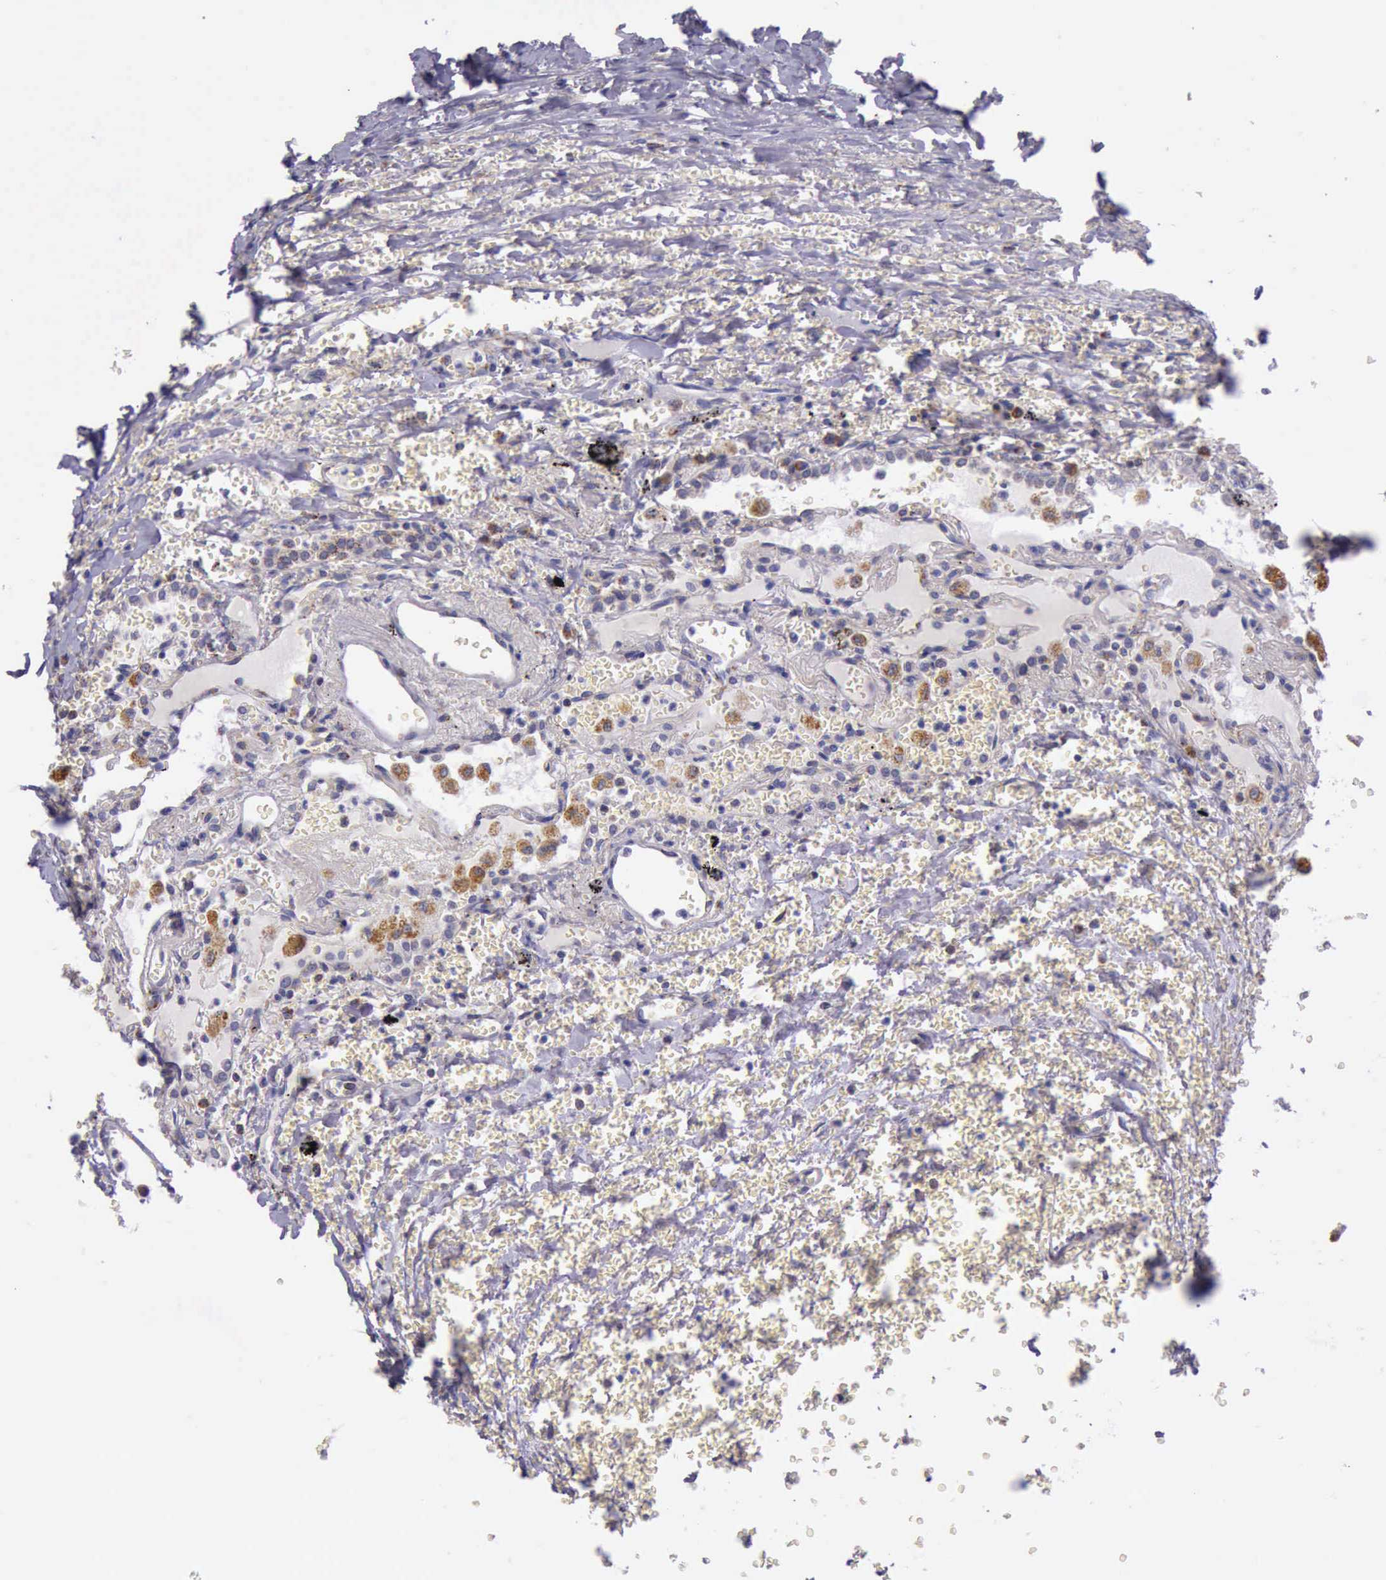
{"staining": {"intensity": "weak", "quantity": ">75%", "location": "cytoplasmic/membranous"}, "tissue": "carcinoid", "cell_type": "Tumor cells", "image_type": "cancer", "snomed": [{"axis": "morphology", "description": "Carcinoid, malignant, NOS"}, {"axis": "topography", "description": "Bronchus"}], "caption": "Protein staining by immunohistochemistry (IHC) exhibits weak cytoplasmic/membranous expression in about >75% of tumor cells in carcinoid.", "gene": "TXN2", "patient": {"sex": "male", "age": 55}}